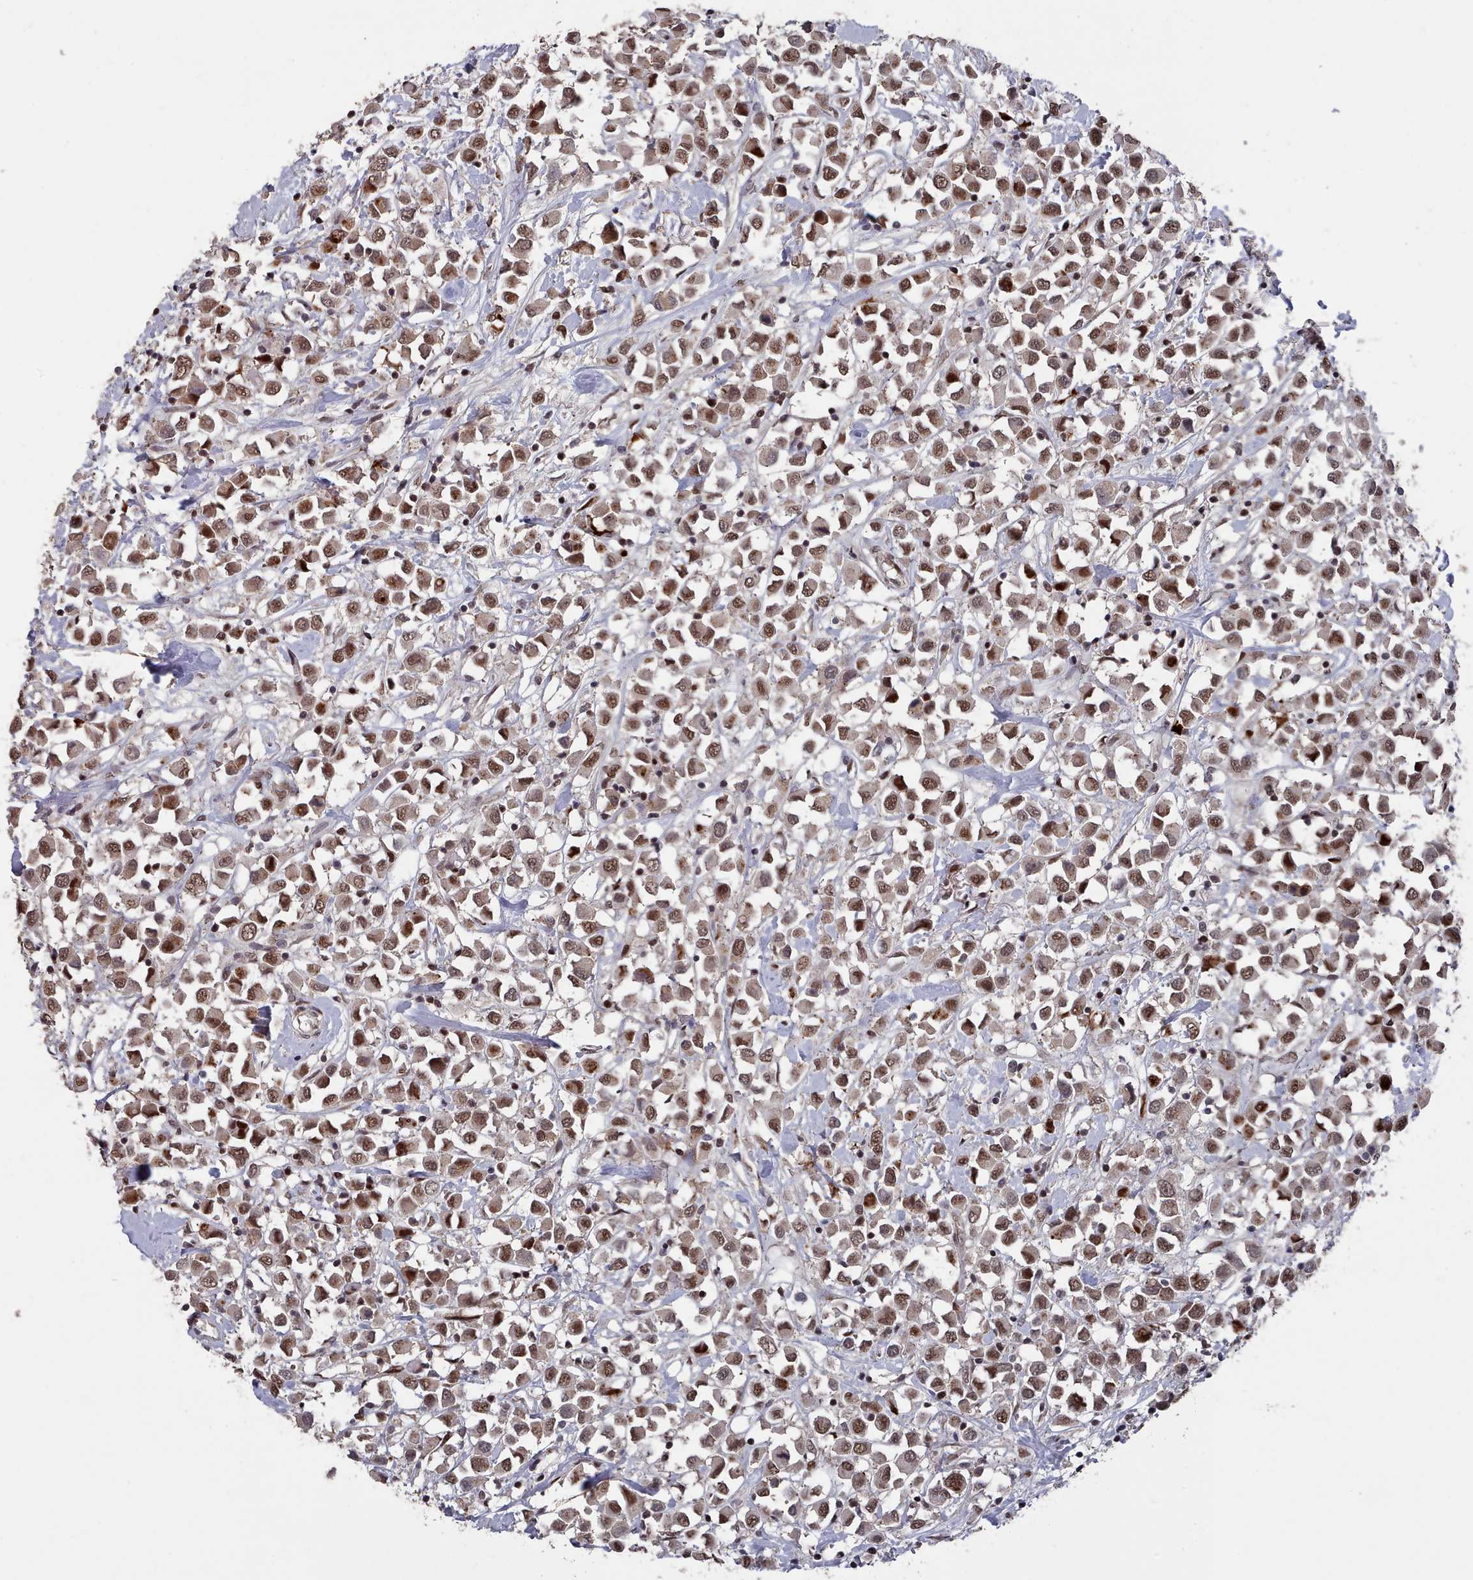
{"staining": {"intensity": "moderate", "quantity": ">75%", "location": "nuclear"}, "tissue": "breast cancer", "cell_type": "Tumor cells", "image_type": "cancer", "snomed": [{"axis": "morphology", "description": "Duct carcinoma"}, {"axis": "topography", "description": "Breast"}], "caption": "Breast cancer was stained to show a protein in brown. There is medium levels of moderate nuclear expression in about >75% of tumor cells. The protein of interest is shown in brown color, while the nuclei are stained blue.", "gene": "PNRC2", "patient": {"sex": "female", "age": 61}}